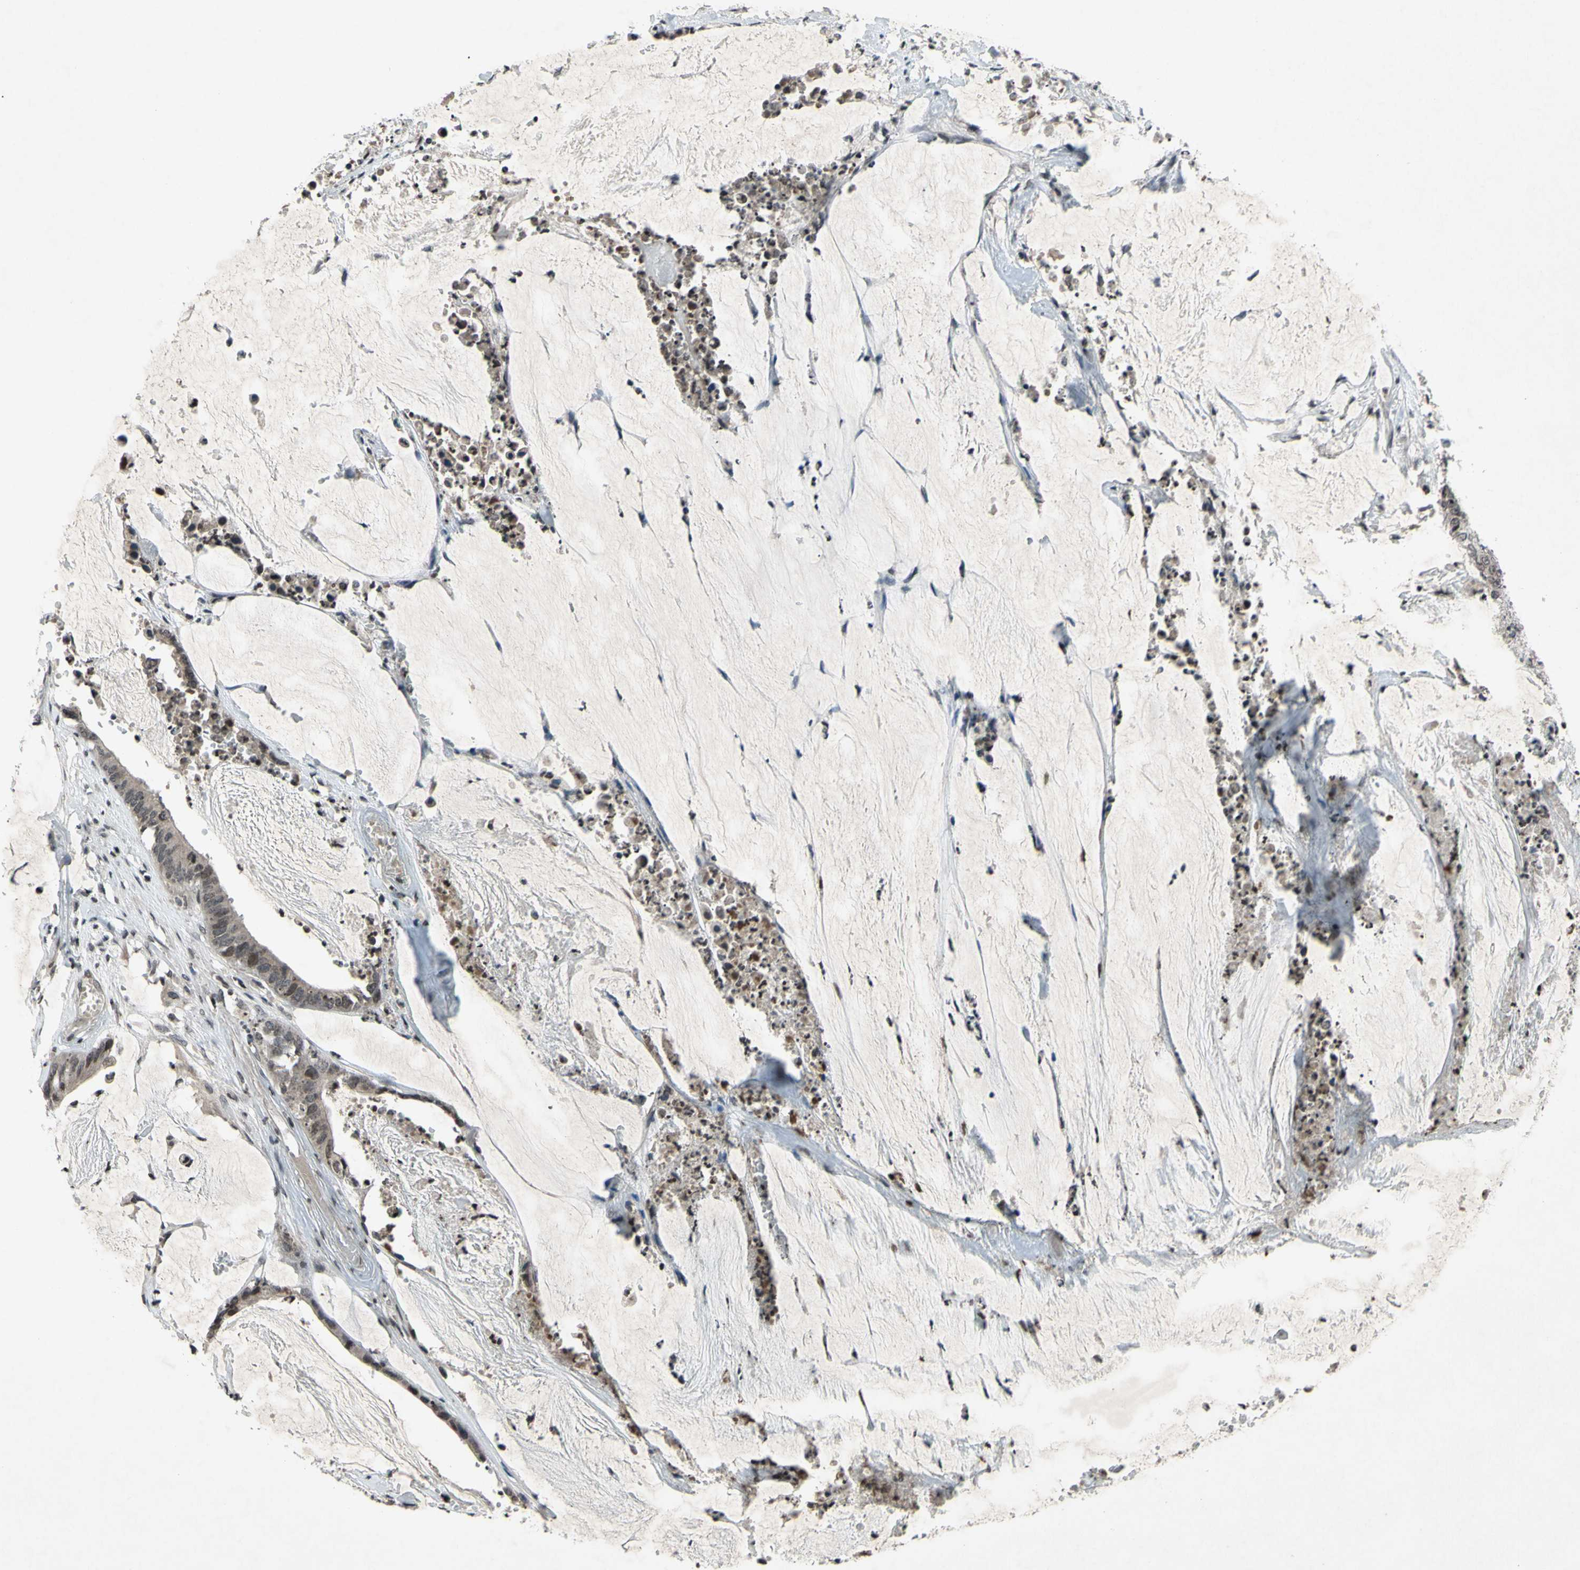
{"staining": {"intensity": "weak", "quantity": ">75%", "location": "cytoplasmic/membranous,nuclear"}, "tissue": "colorectal cancer", "cell_type": "Tumor cells", "image_type": "cancer", "snomed": [{"axis": "morphology", "description": "Adenocarcinoma, NOS"}, {"axis": "topography", "description": "Rectum"}], "caption": "Human colorectal adenocarcinoma stained with a protein marker reveals weak staining in tumor cells.", "gene": "XPO1", "patient": {"sex": "female", "age": 66}}